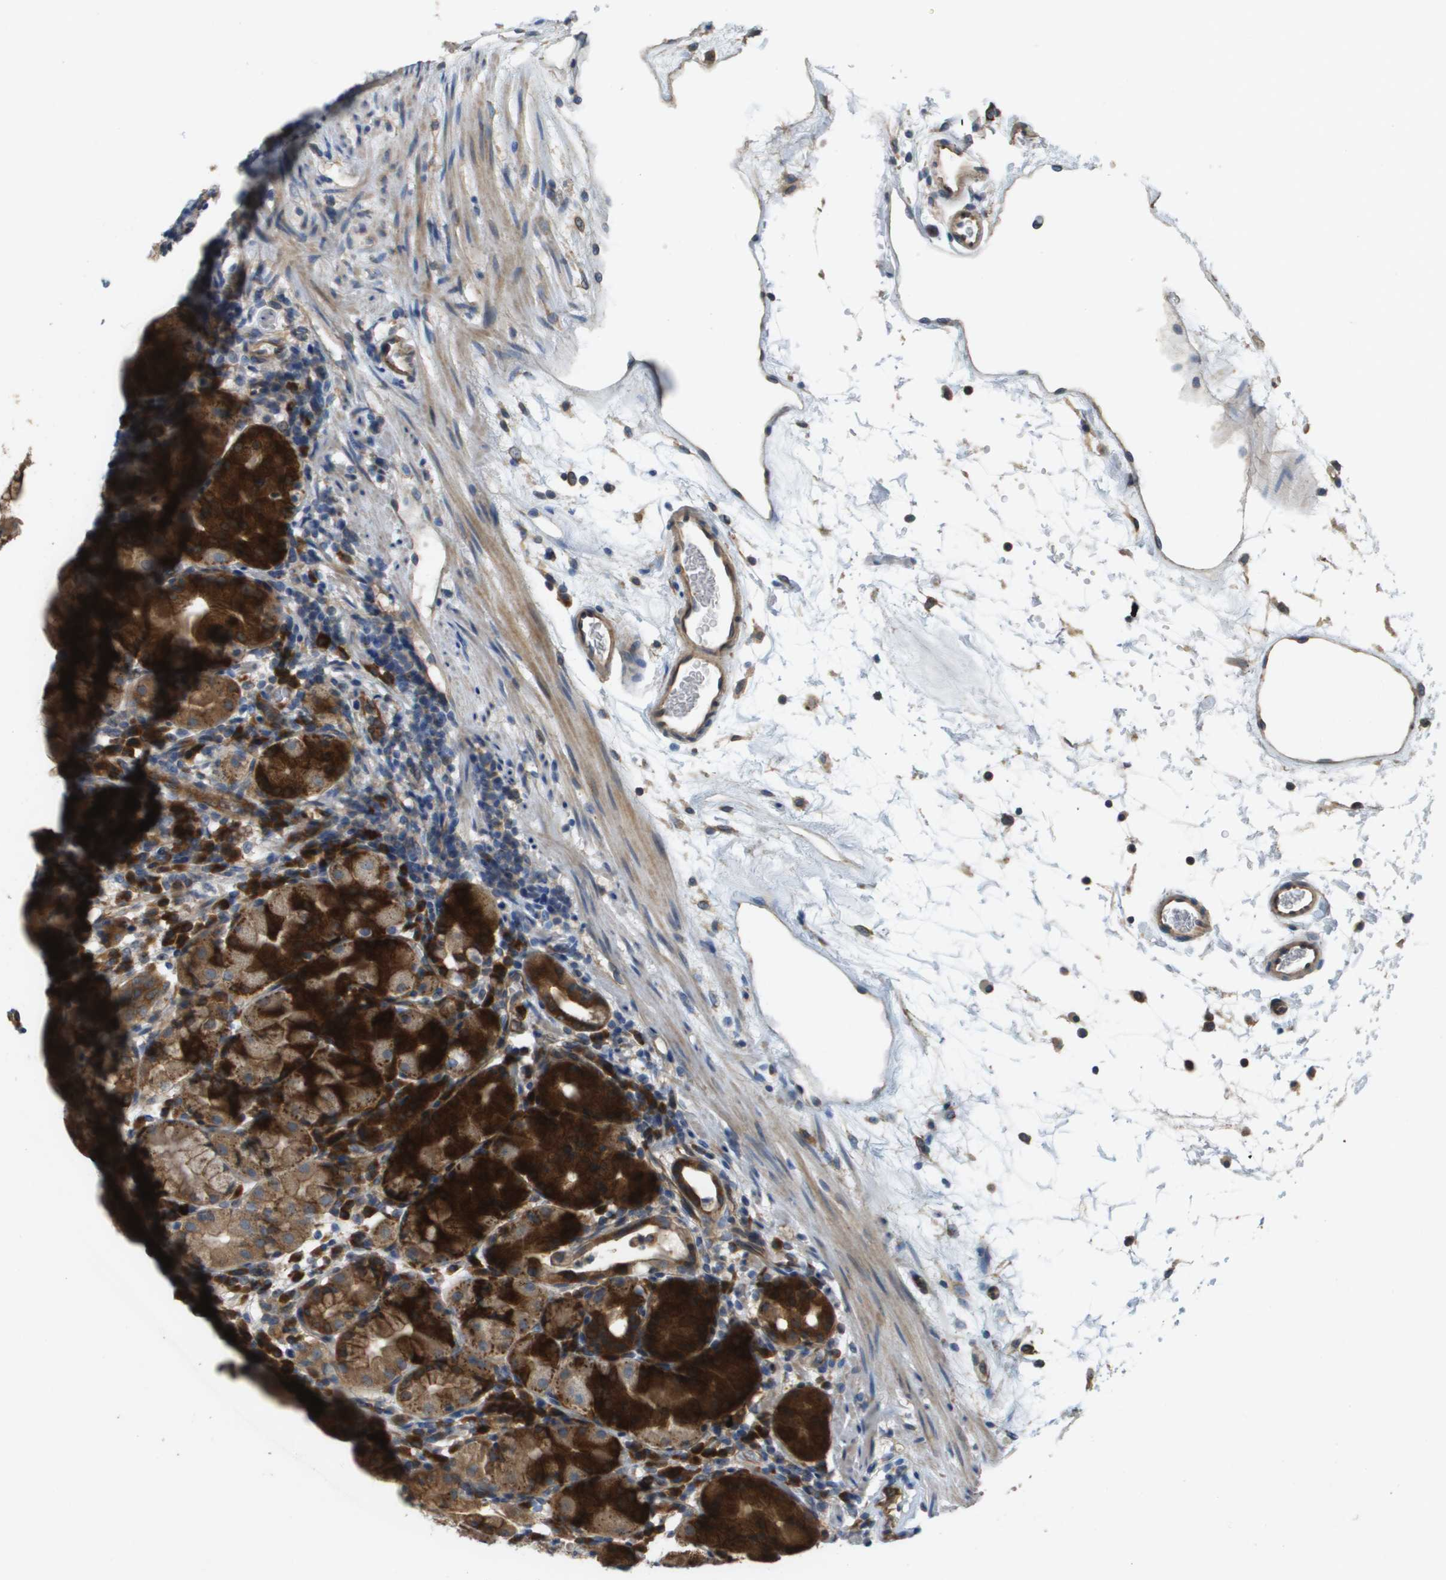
{"staining": {"intensity": "strong", "quantity": ">75%", "location": "cytoplasmic/membranous"}, "tissue": "stomach", "cell_type": "Glandular cells", "image_type": "normal", "snomed": [{"axis": "morphology", "description": "Normal tissue, NOS"}, {"axis": "topography", "description": "Stomach"}, {"axis": "topography", "description": "Stomach, lower"}], "caption": "A high-resolution photomicrograph shows immunohistochemistry staining of benign stomach, which exhibits strong cytoplasmic/membranous staining in approximately >75% of glandular cells.", "gene": "CASP10", "patient": {"sex": "female", "age": 75}}